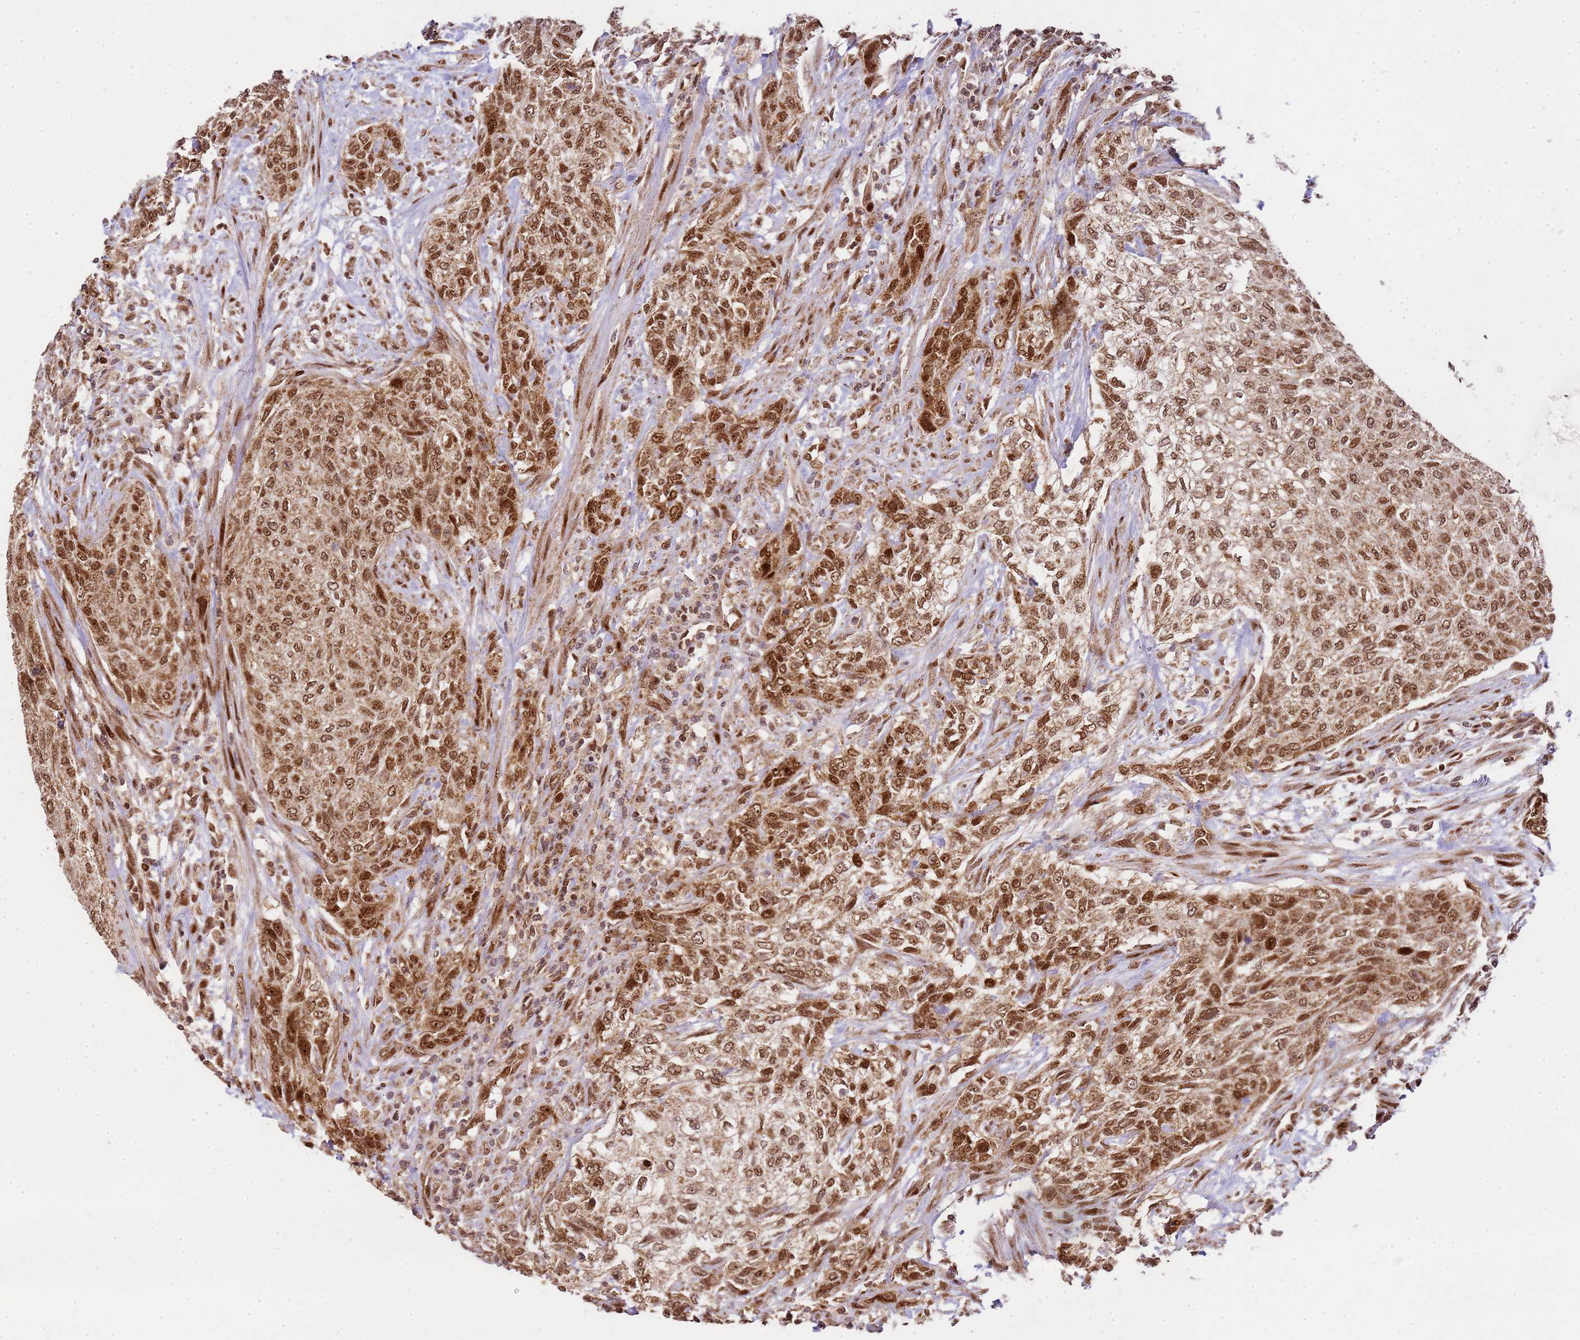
{"staining": {"intensity": "strong", "quantity": ">75%", "location": "cytoplasmic/membranous,nuclear"}, "tissue": "urothelial cancer", "cell_type": "Tumor cells", "image_type": "cancer", "snomed": [{"axis": "morphology", "description": "Normal tissue, NOS"}, {"axis": "morphology", "description": "Urothelial carcinoma, NOS"}, {"axis": "topography", "description": "Urinary bladder"}, {"axis": "topography", "description": "Peripheral nerve tissue"}], "caption": "Immunohistochemistry (IHC) micrograph of neoplastic tissue: transitional cell carcinoma stained using immunohistochemistry (IHC) displays high levels of strong protein expression localized specifically in the cytoplasmic/membranous and nuclear of tumor cells, appearing as a cytoplasmic/membranous and nuclear brown color.", "gene": "PEX14", "patient": {"sex": "male", "age": 35}}